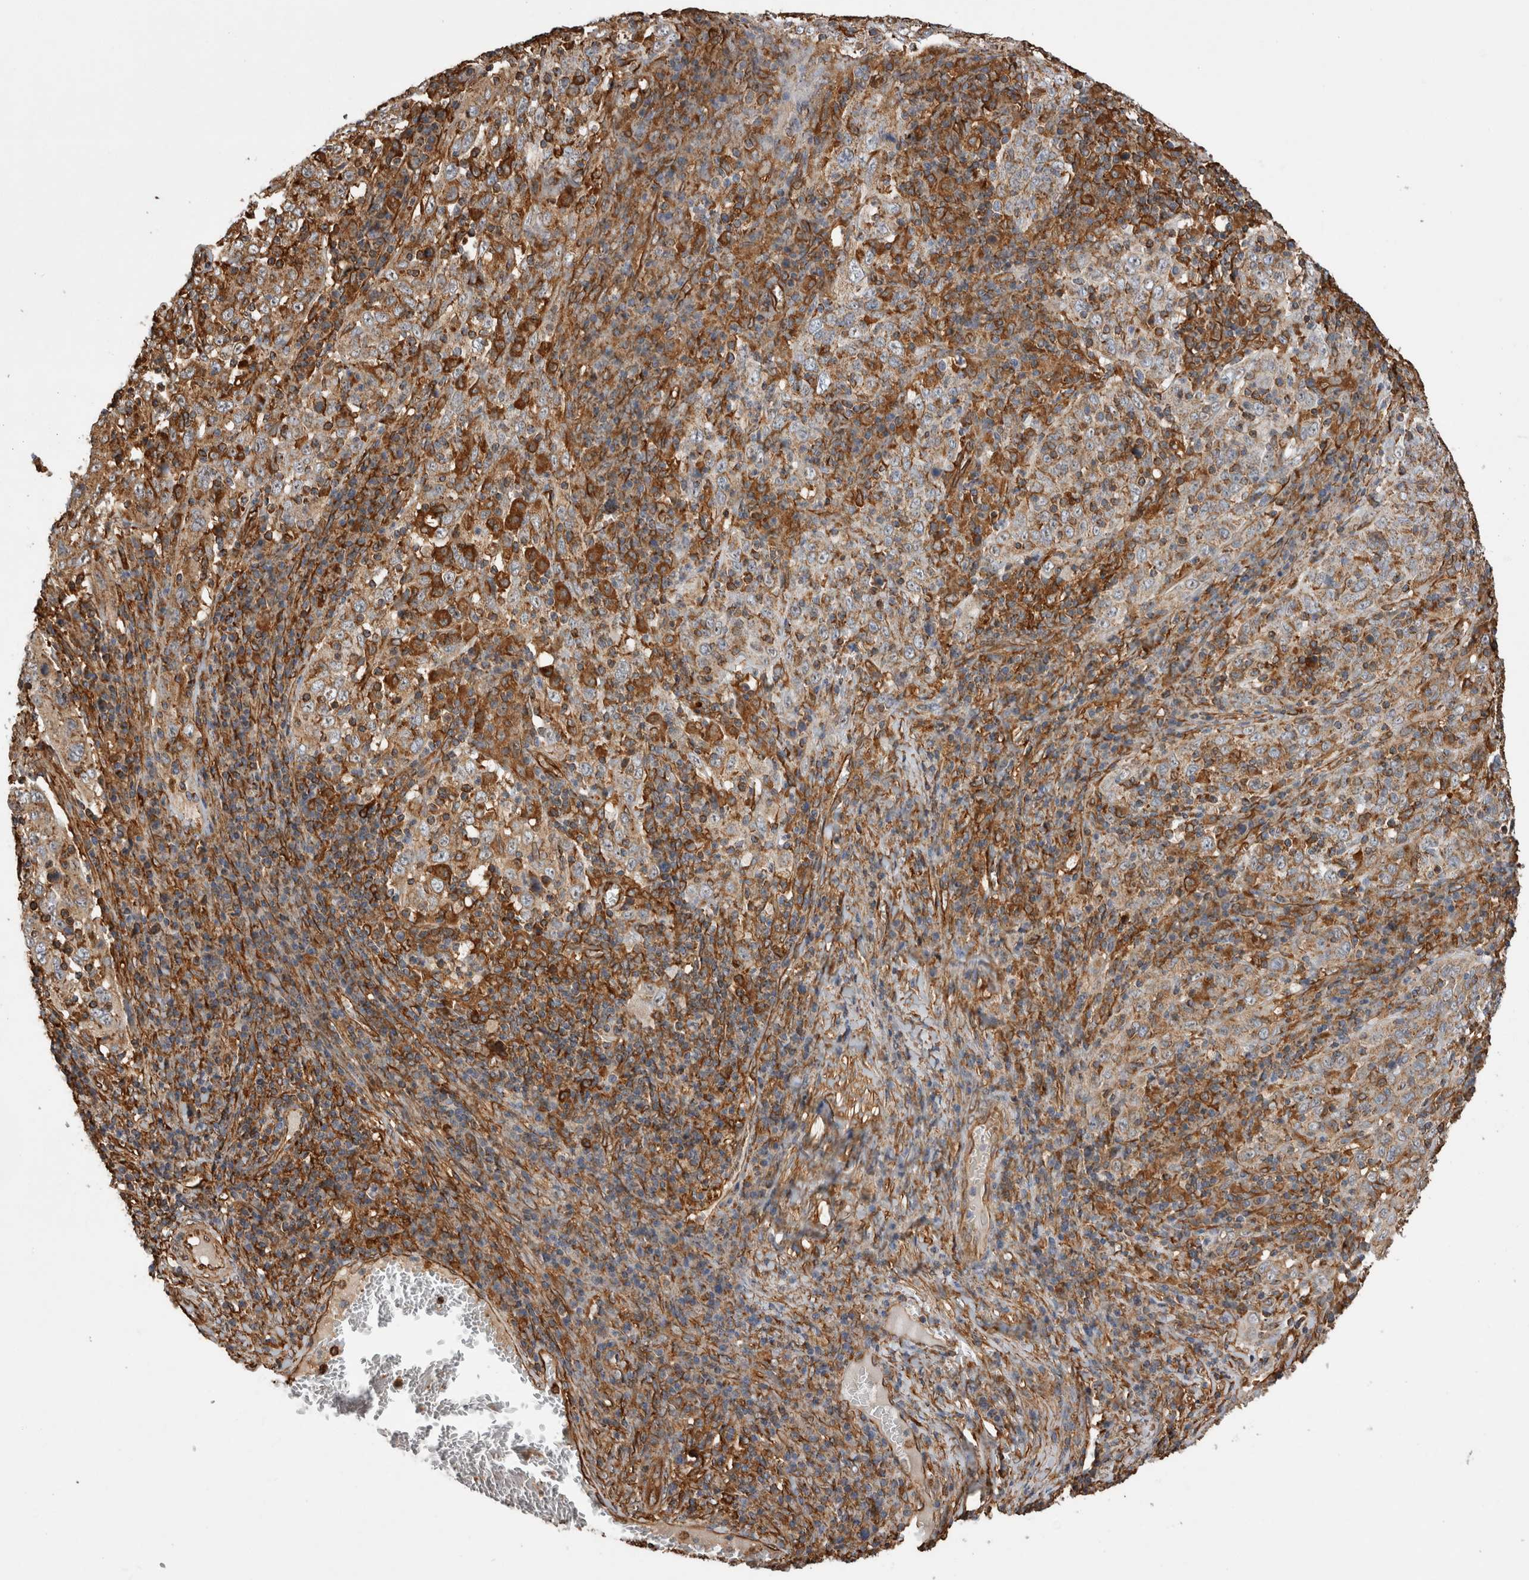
{"staining": {"intensity": "moderate", "quantity": "<25%", "location": "cytoplasmic/membranous"}, "tissue": "cervical cancer", "cell_type": "Tumor cells", "image_type": "cancer", "snomed": [{"axis": "morphology", "description": "Squamous cell carcinoma, NOS"}, {"axis": "topography", "description": "Cervix"}], "caption": "A high-resolution photomicrograph shows IHC staining of cervical squamous cell carcinoma, which demonstrates moderate cytoplasmic/membranous expression in approximately <25% of tumor cells.", "gene": "ZNF397", "patient": {"sex": "female", "age": 46}}